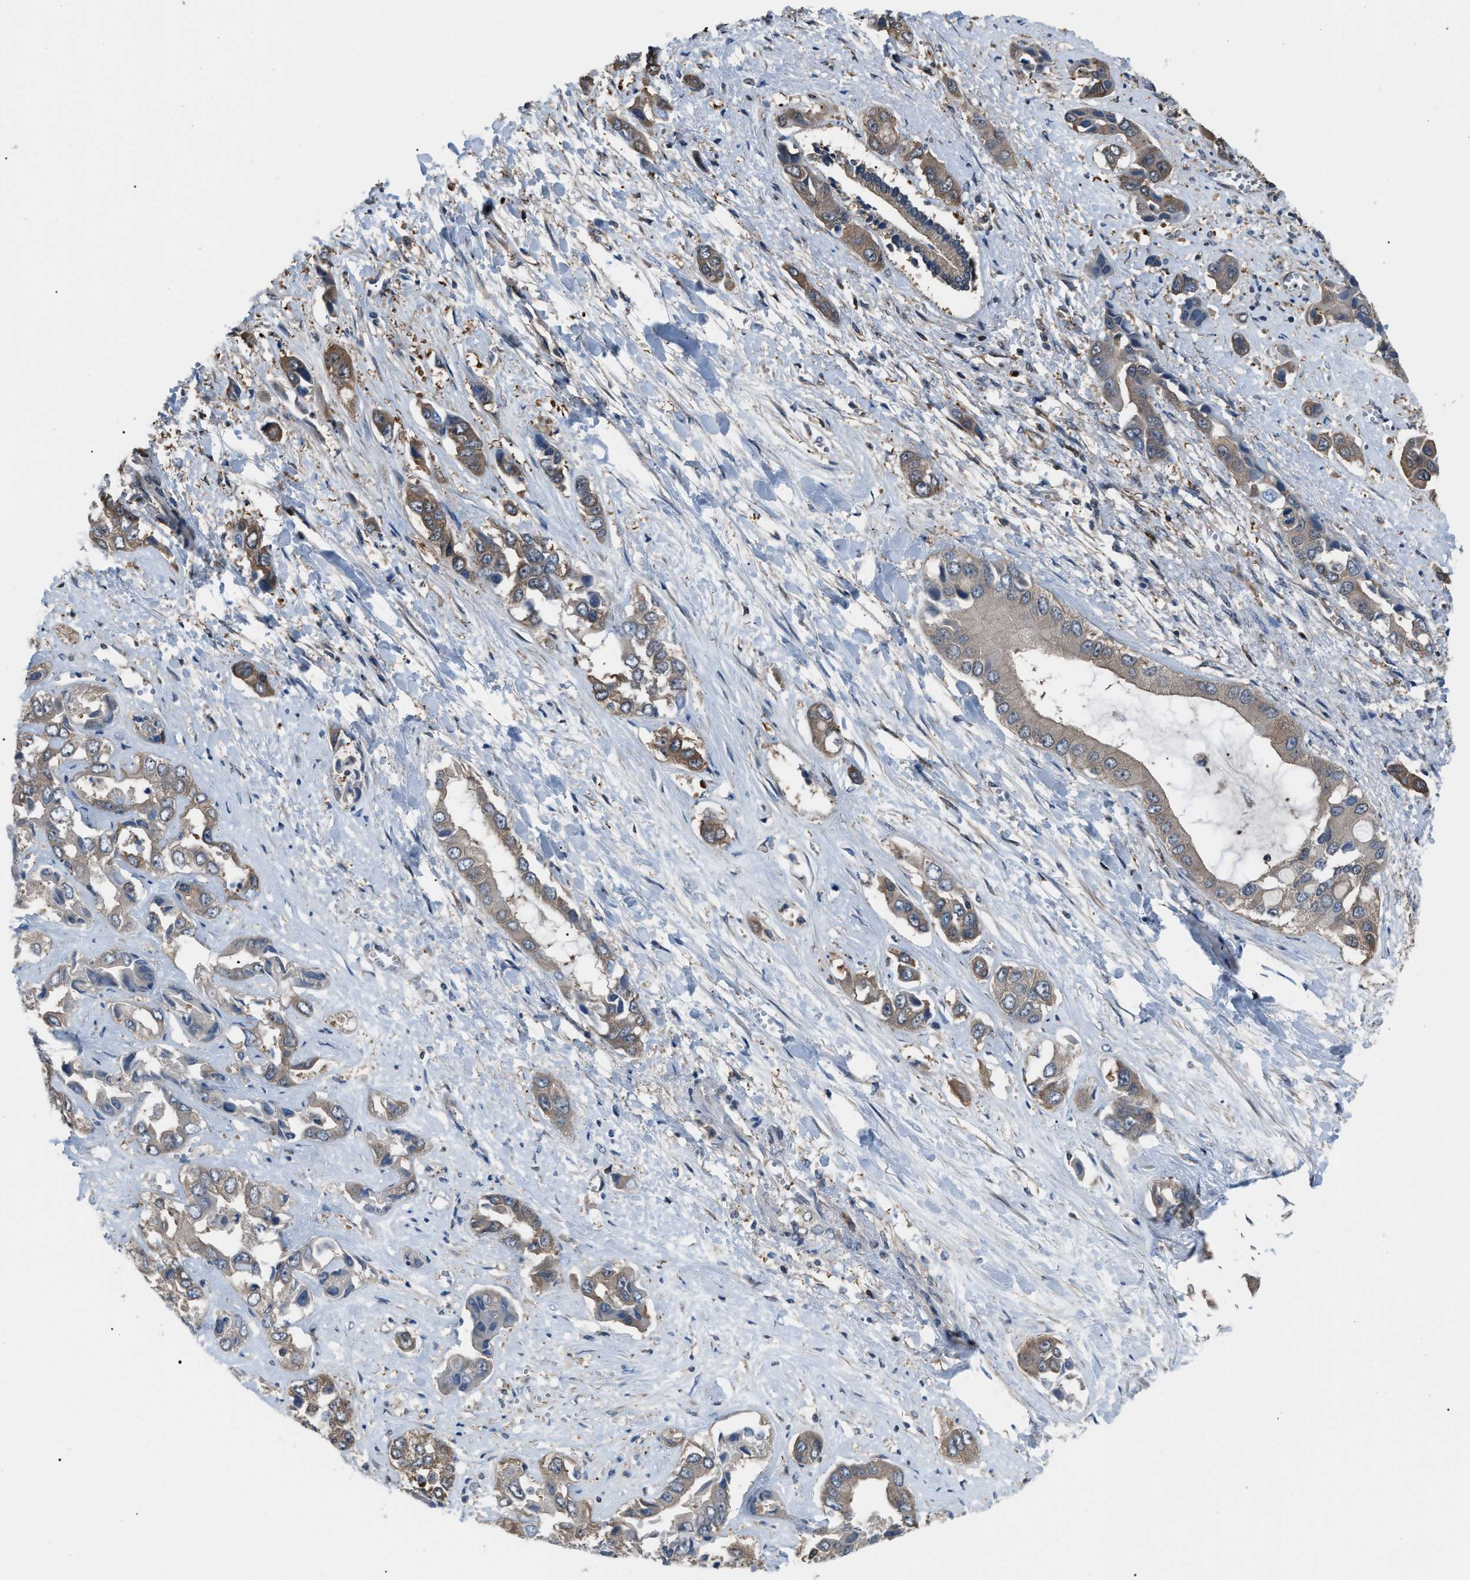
{"staining": {"intensity": "weak", "quantity": ">75%", "location": "cytoplasmic/membranous"}, "tissue": "liver cancer", "cell_type": "Tumor cells", "image_type": "cancer", "snomed": [{"axis": "morphology", "description": "Cholangiocarcinoma"}, {"axis": "topography", "description": "Liver"}], "caption": "DAB (3,3'-diaminobenzidine) immunohistochemical staining of human cholangiocarcinoma (liver) demonstrates weak cytoplasmic/membranous protein expression in about >75% of tumor cells.", "gene": "PDCD5", "patient": {"sex": "female", "age": 52}}